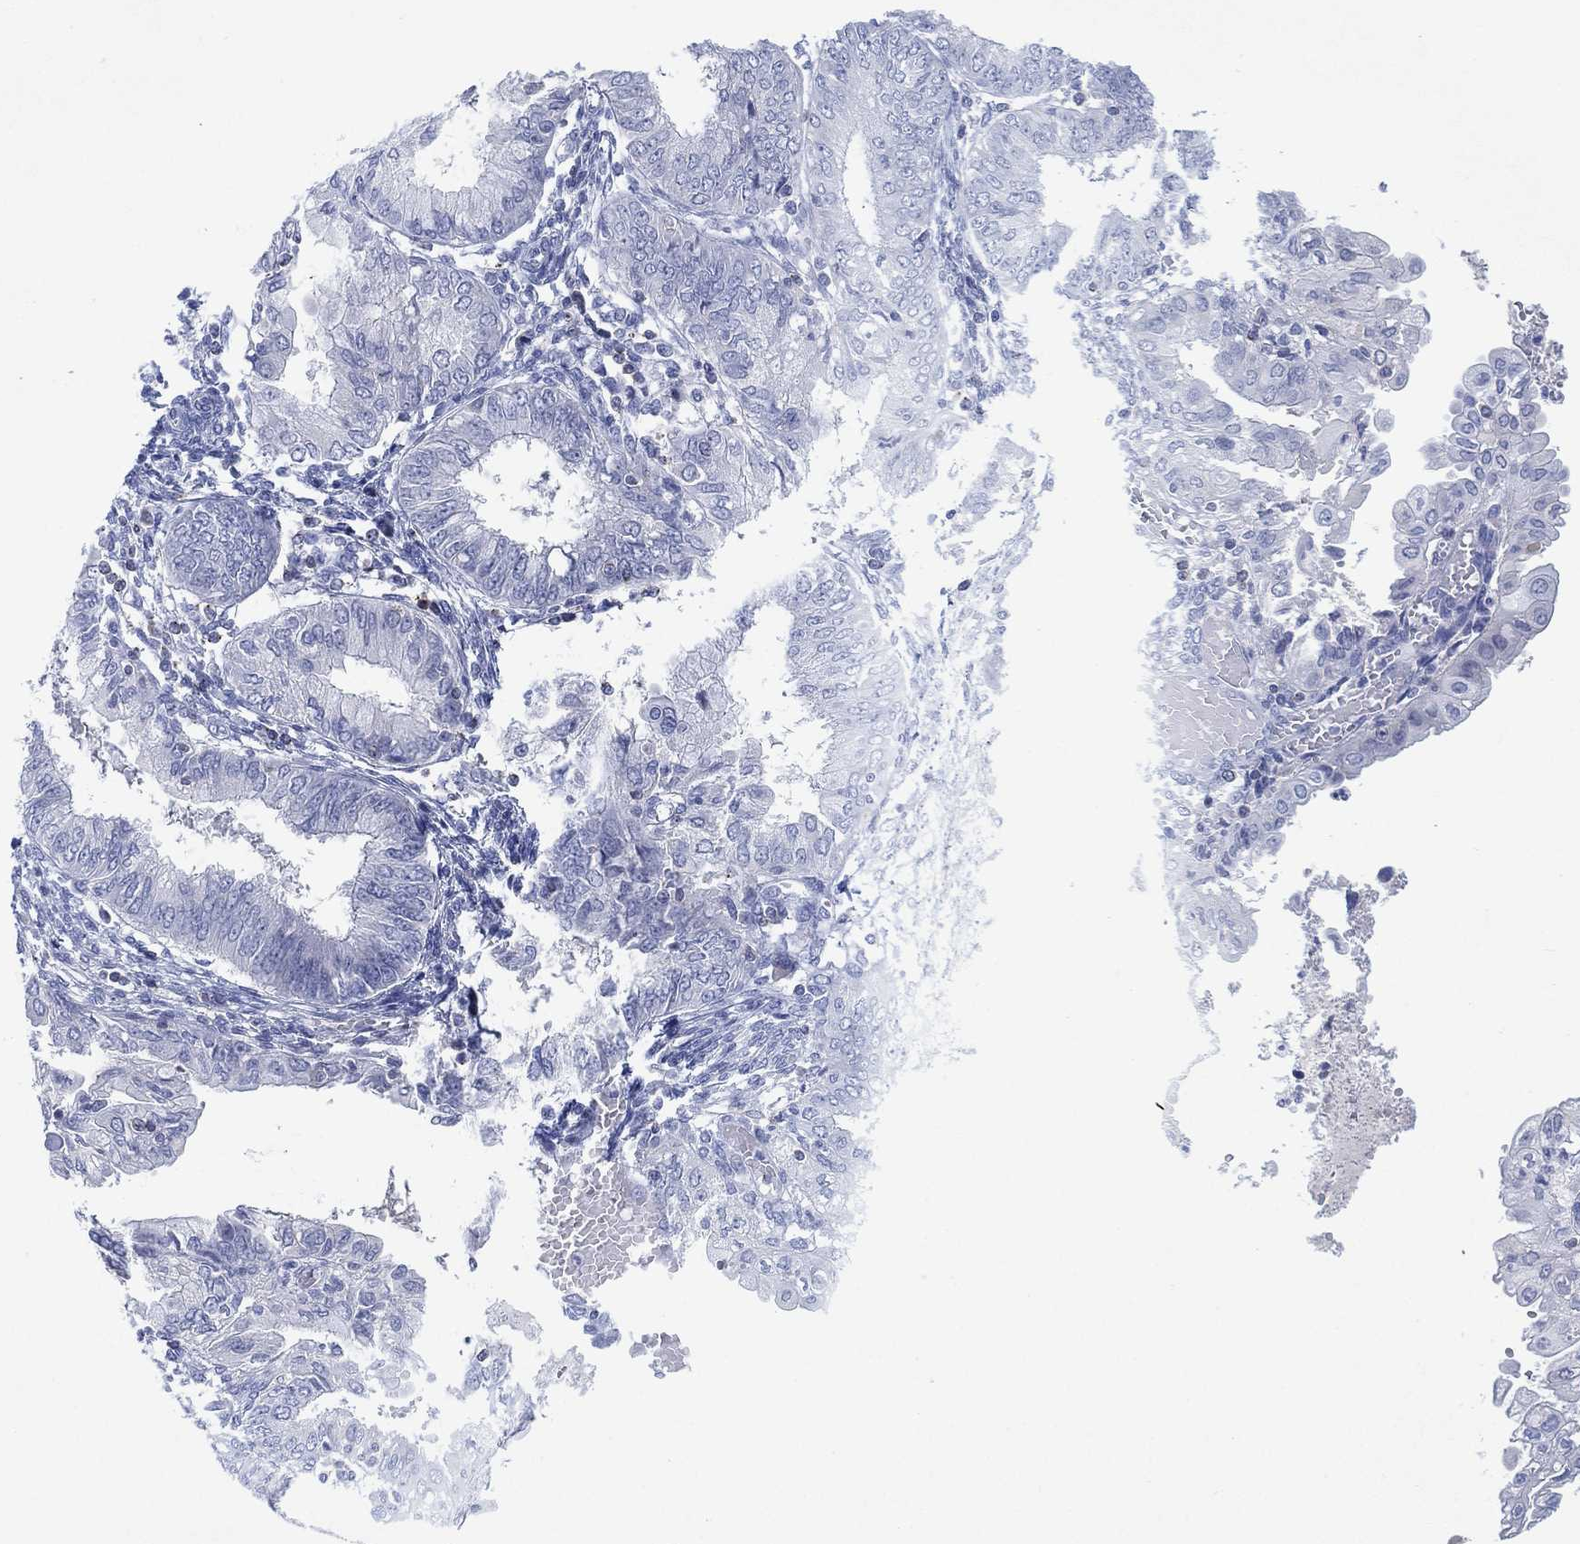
{"staining": {"intensity": "negative", "quantity": "none", "location": "none"}, "tissue": "endometrial cancer", "cell_type": "Tumor cells", "image_type": "cancer", "snomed": [{"axis": "morphology", "description": "Adenocarcinoma, NOS"}, {"axis": "topography", "description": "Endometrium"}], "caption": "High power microscopy histopathology image of an immunohistochemistry photomicrograph of endometrial adenocarcinoma, revealing no significant staining in tumor cells.", "gene": "SEPTIN1", "patient": {"sex": "female", "age": 68}}